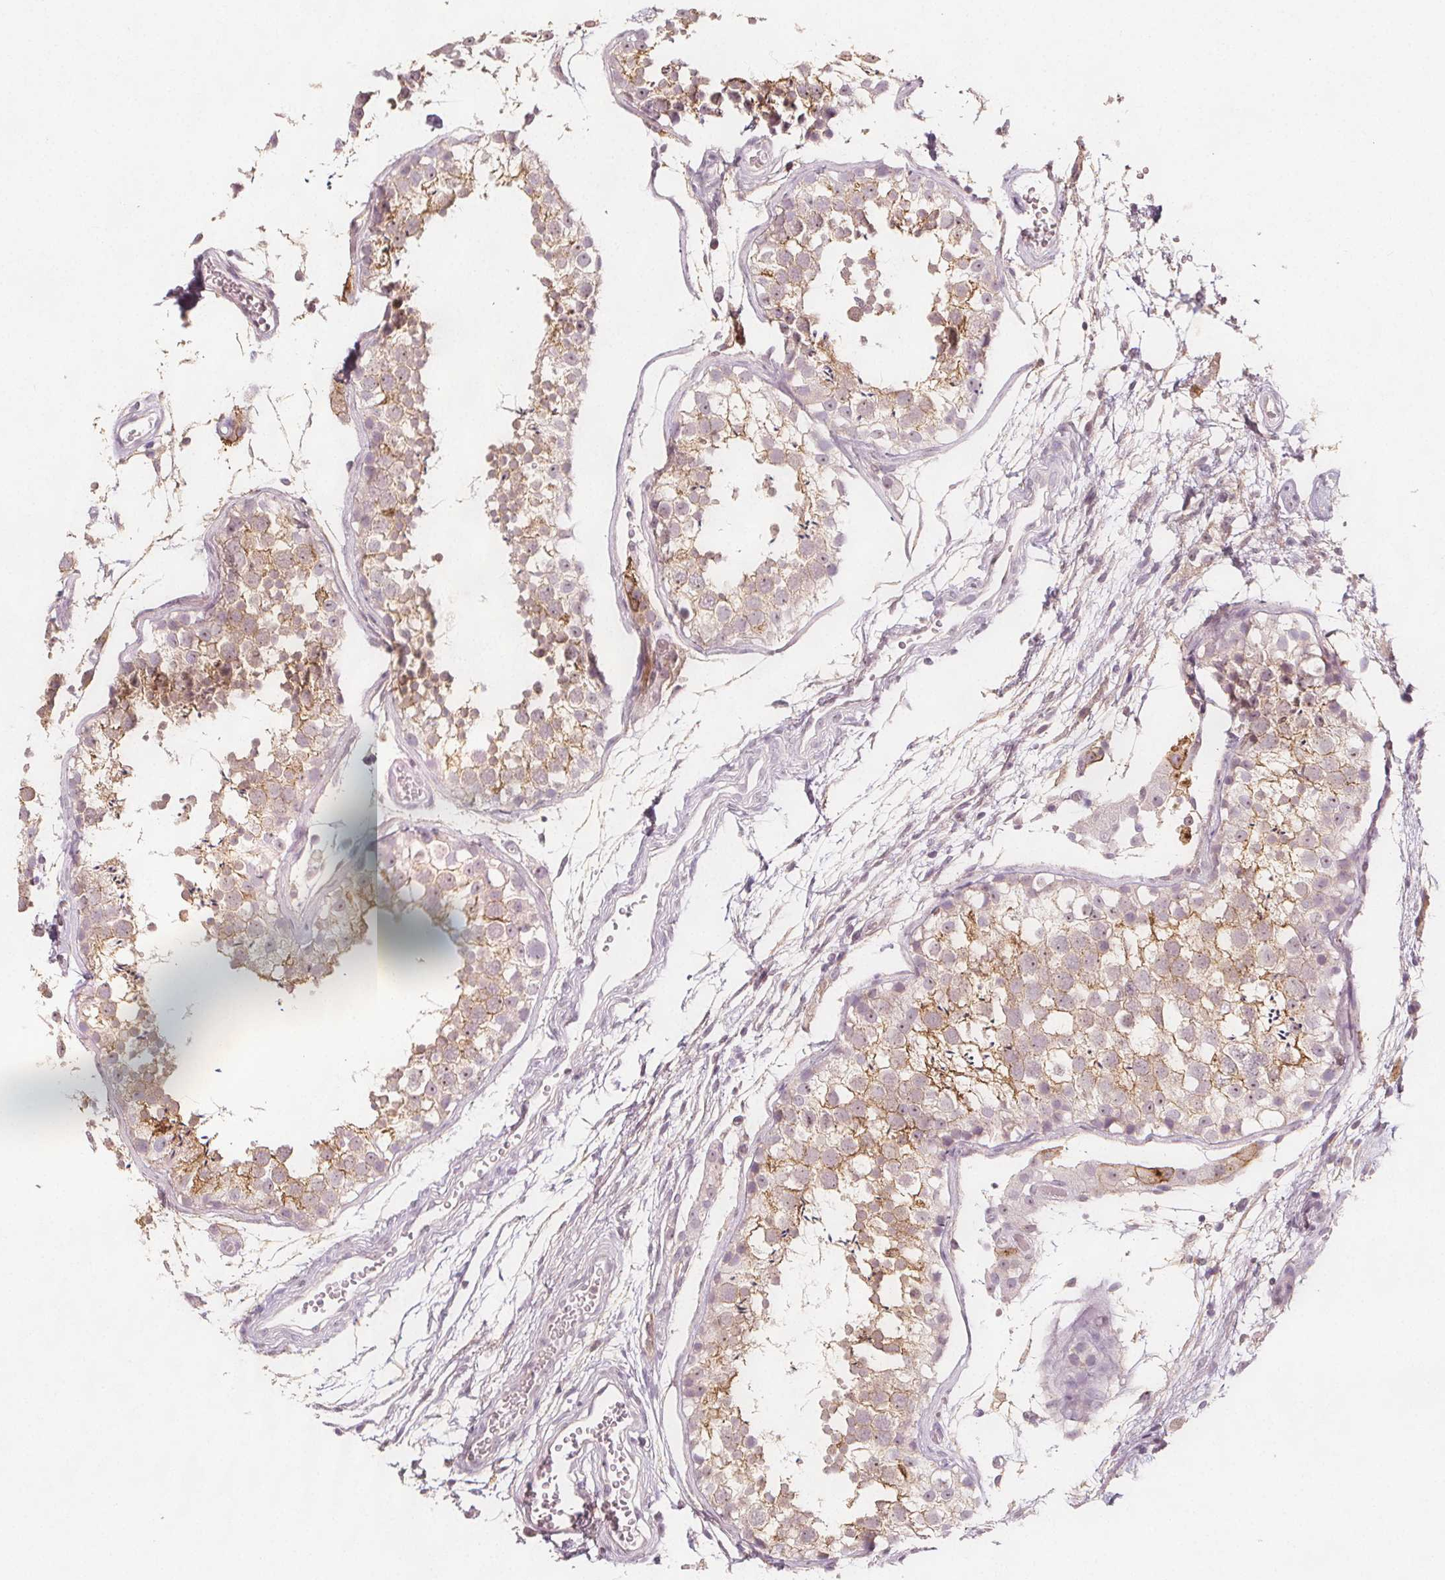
{"staining": {"intensity": "weak", "quantity": ">75%", "location": "cytoplasmic/membranous"}, "tissue": "testis", "cell_type": "Cells in seminiferous ducts", "image_type": "normal", "snomed": [{"axis": "morphology", "description": "Normal tissue, NOS"}, {"axis": "morphology", "description": "Seminoma, NOS"}, {"axis": "topography", "description": "Testis"}], "caption": "DAB (3,3'-diaminobenzidine) immunohistochemical staining of normal human testis reveals weak cytoplasmic/membranous protein staining in about >75% of cells in seminiferous ducts.", "gene": "C1orf167", "patient": {"sex": "male", "age": 29}}